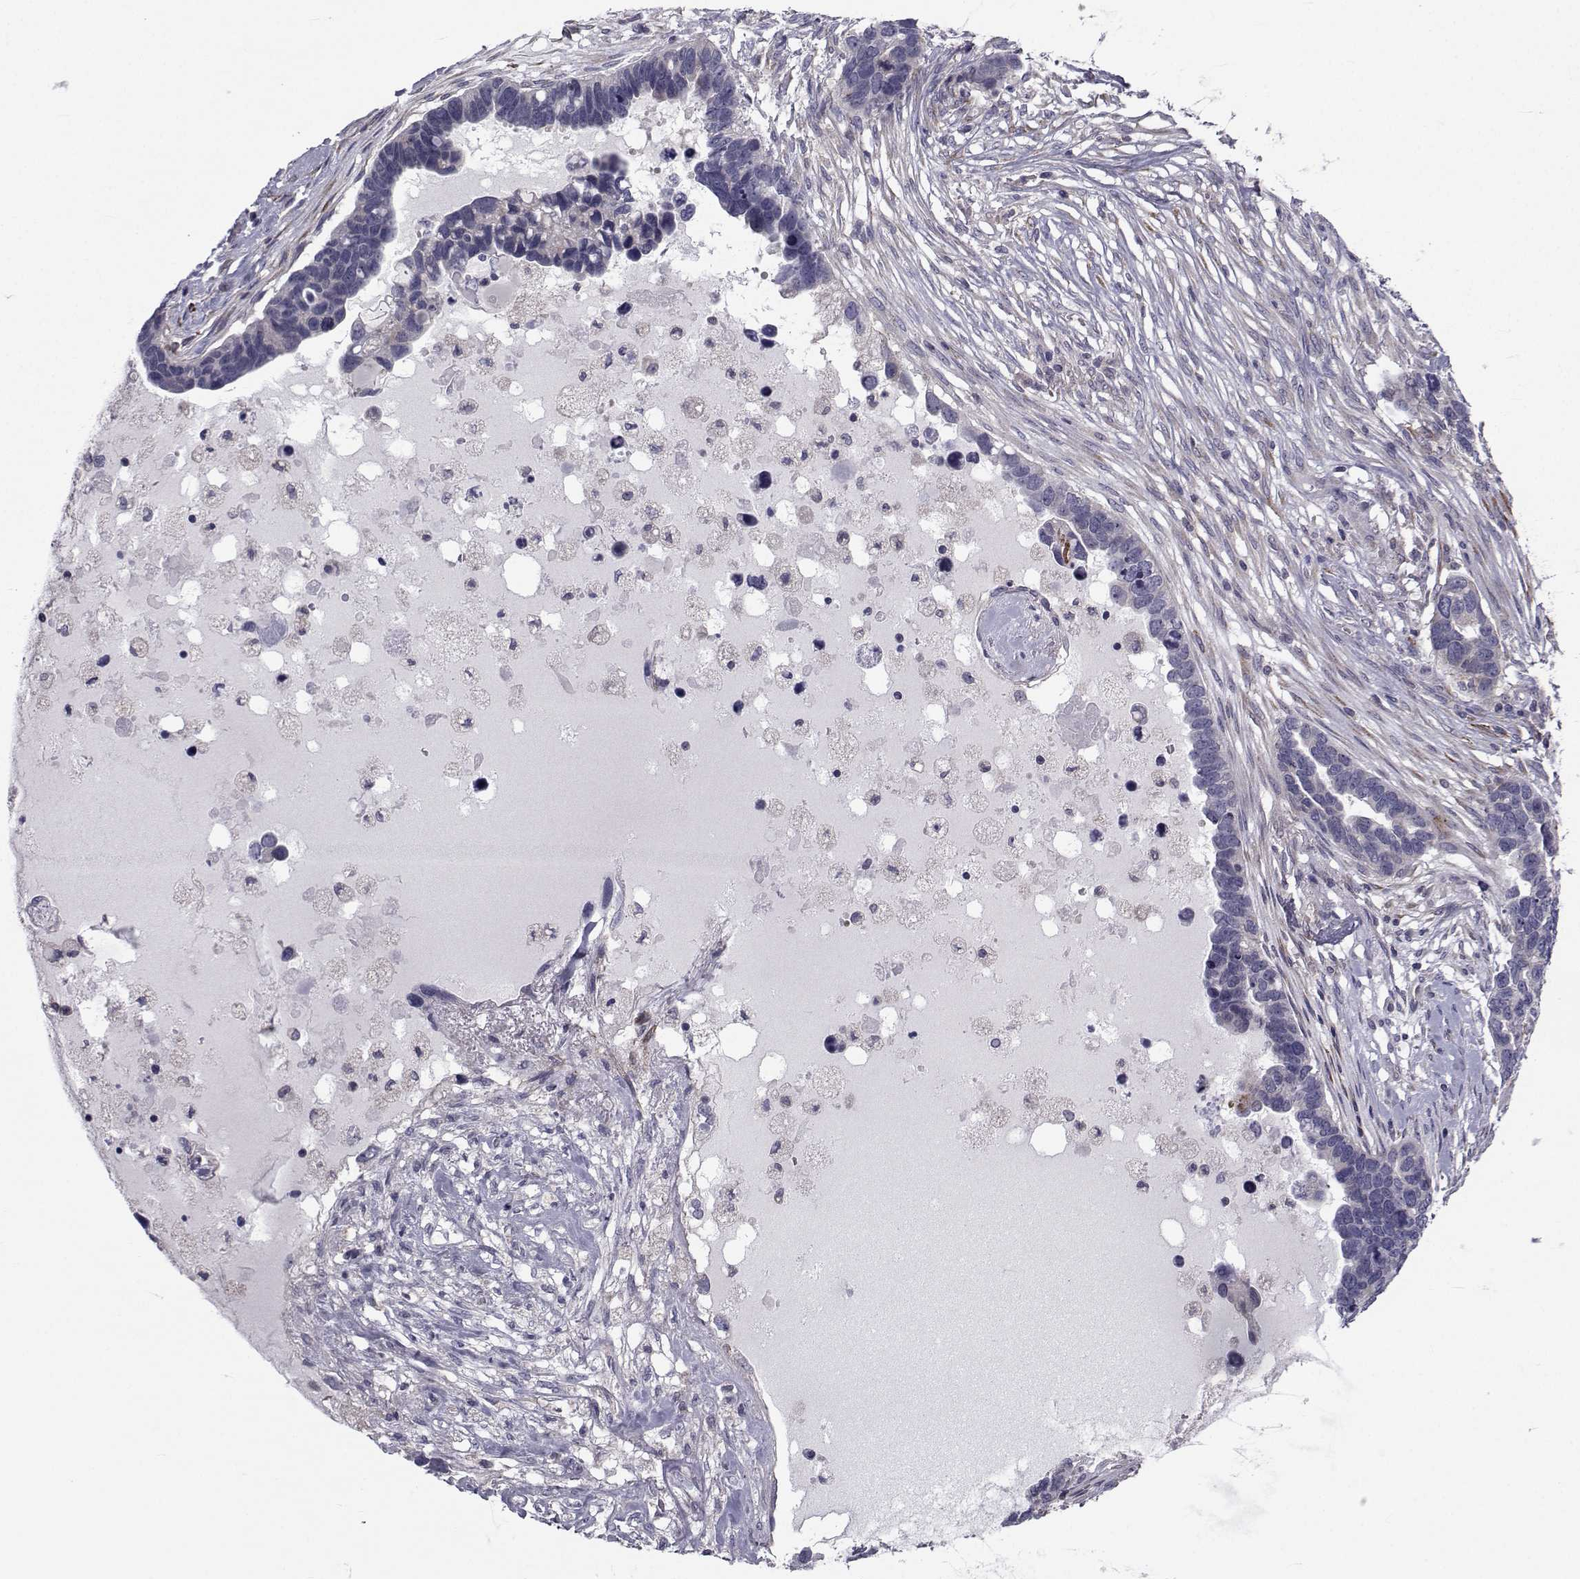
{"staining": {"intensity": "negative", "quantity": "none", "location": "none"}, "tissue": "ovarian cancer", "cell_type": "Tumor cells", "image_type": "cancer", "snomed": [{"axis": "morphology", "description": "Cystadenocarcinoma, serous, NOS"}, {"axis": "topography", "description": "Ovary"}], "caption": "High magnification brightfield microscopy of ovarian serous cystadenocarcinoma stained with DAB (3,3'-diaminobenzidine) (brown) and counterstained with hematoxylin (blue): tumor cells show no significant positivity.", "gene": "SLC30A10", "patient": {"sex": "female", "age": 54}}